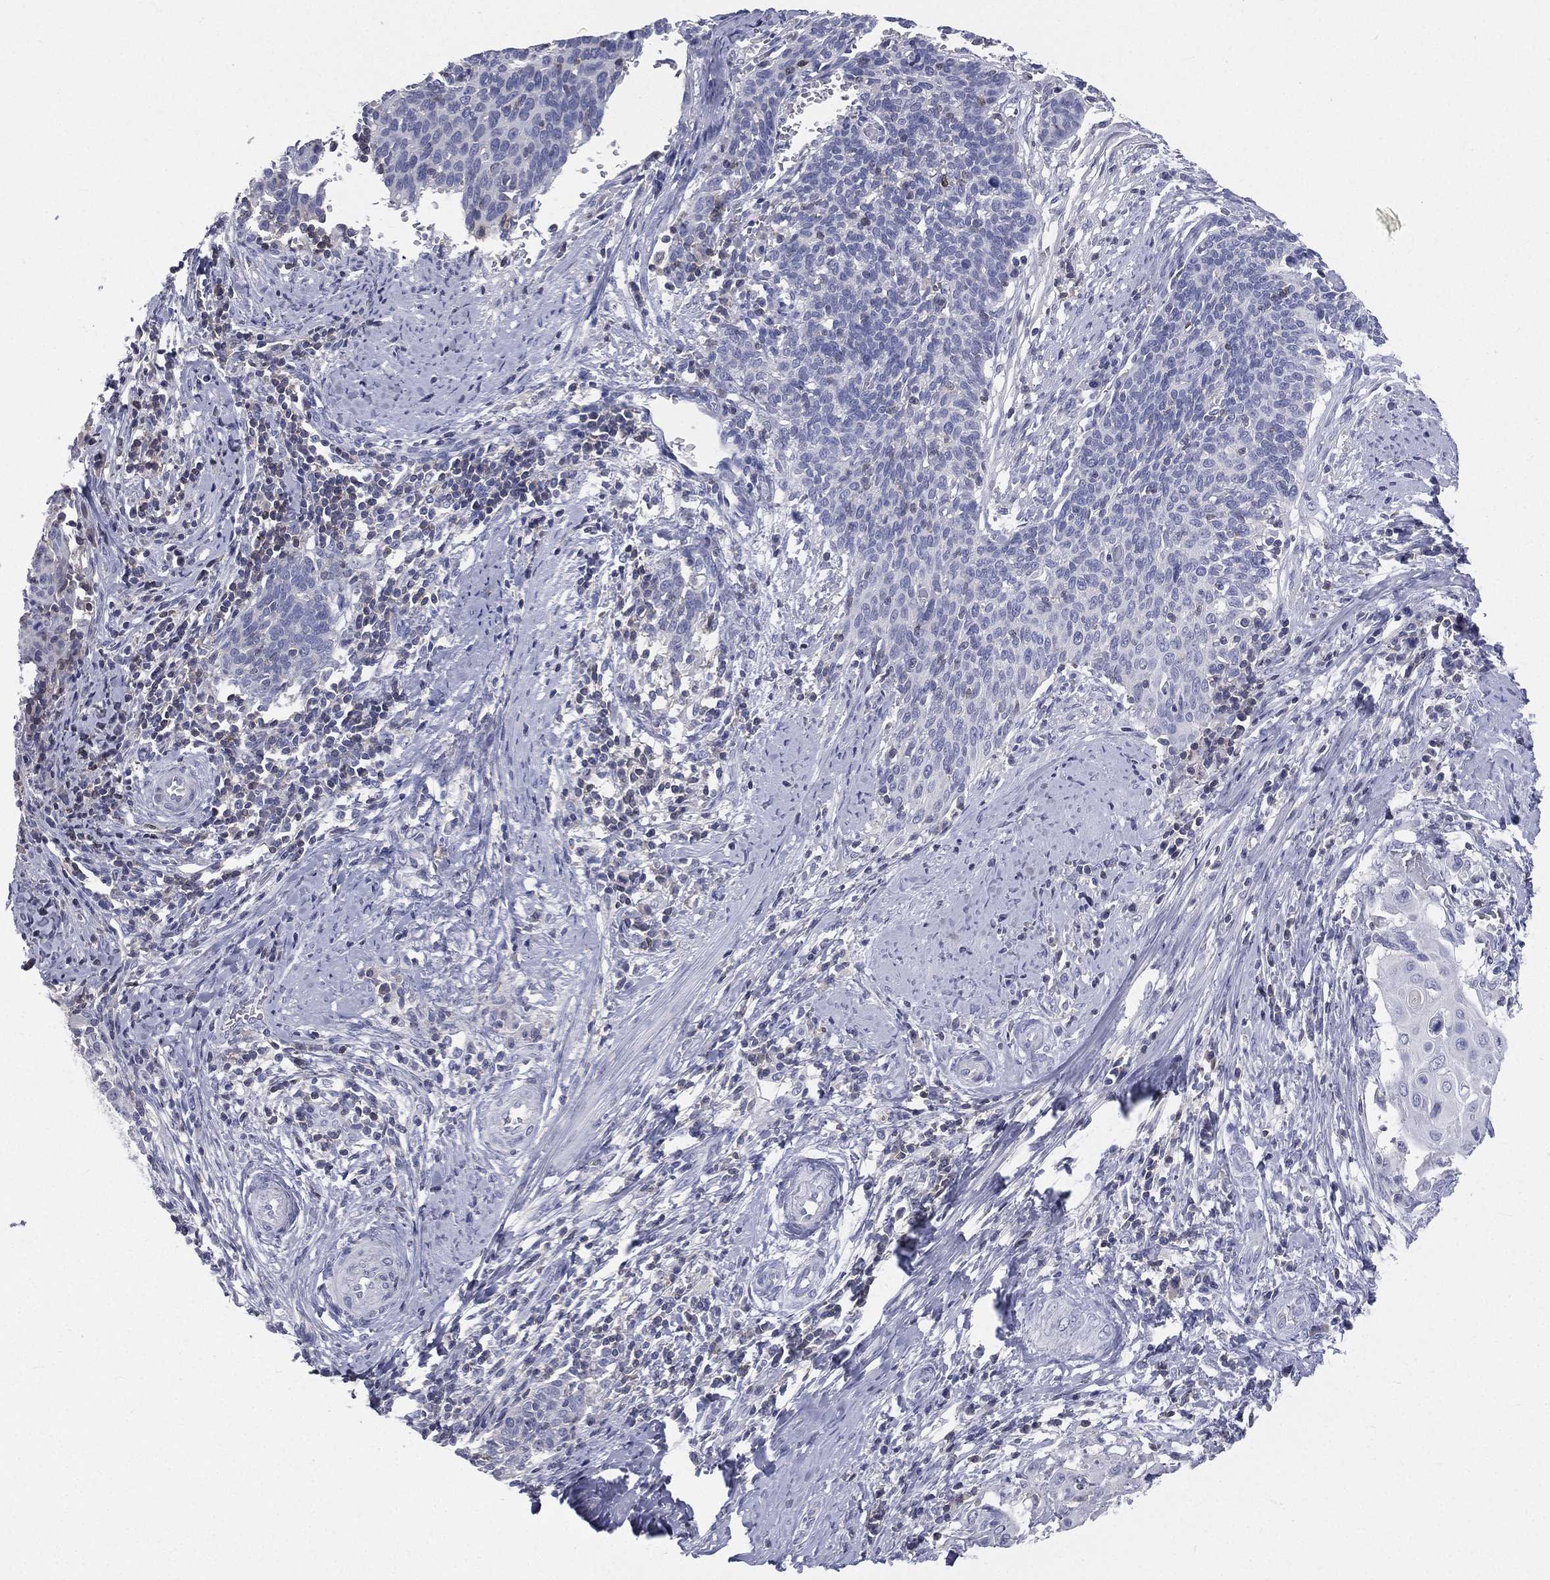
{"staining": {"intensity": "negative", "quantity": "none", "location": "none"}, "tissue": "cervical cancer", "cell_type": "Tumor cells", "image_type": "cancer", "snomed": [{"axis": "morphology", "description": "Squamous cell carcinoma, NOS"}, {"axis": "topography", "description": "Cervix"}], "caption": "High power microscopy micrograph of an immunohistochemistry image of cervical cancer, revealing no significant positivity in tumor cells. (Stains: DAB (3,3'-diaminobenzidine) immunohistochemistry with hematoxylin counter stain, Microscopy: brightfield microscopy at high magnification).", "gene": "CD3D", "patient": {"sex": "female", "age": 39}}